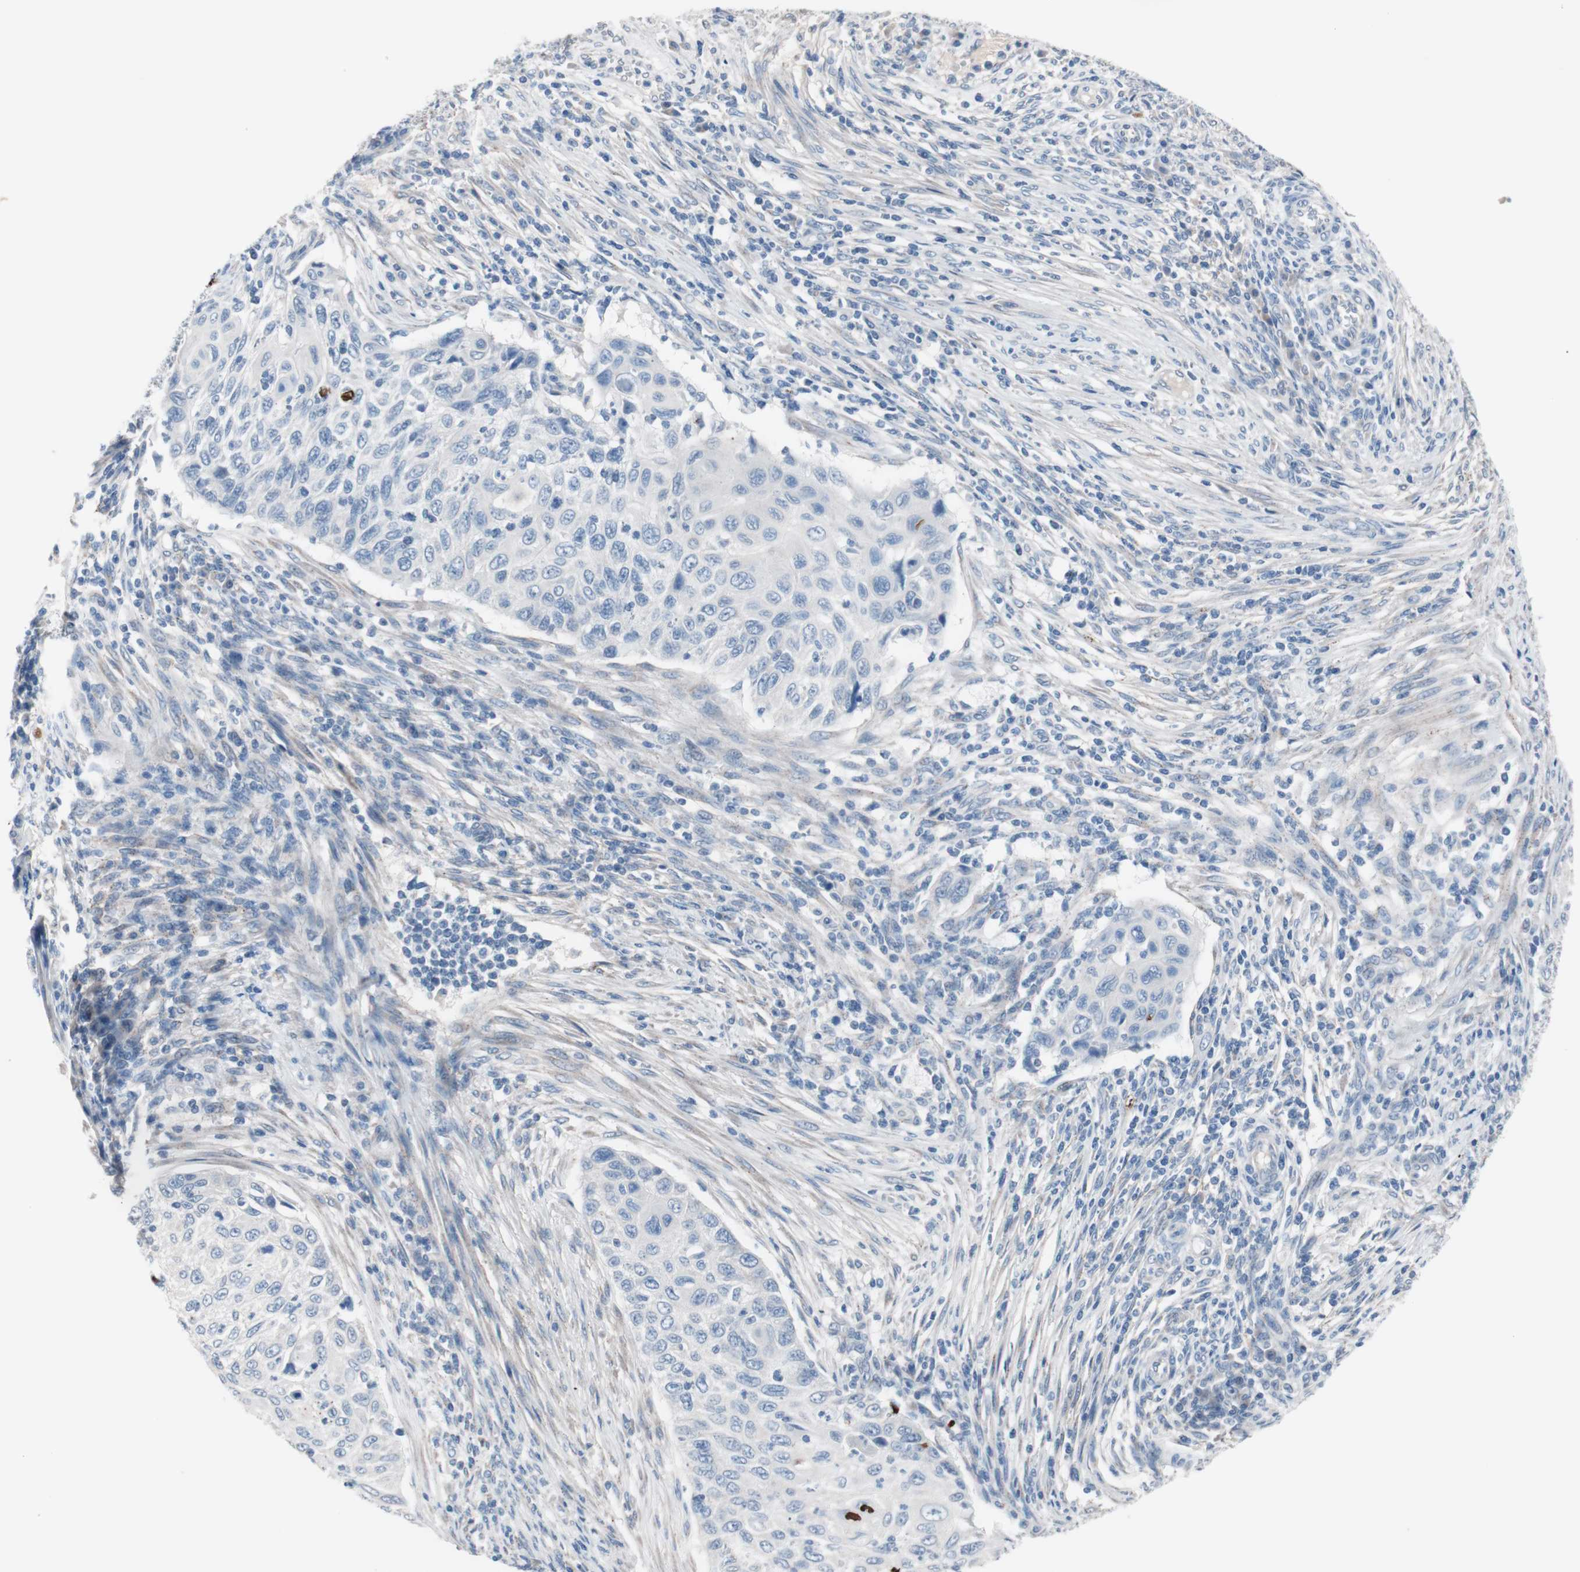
{"staining": {"intensity": "negative", "quantity": "none", "location": "none"}, "tissue": "cervical cancer", "cell_type": "Tumor cells", "image_type": "cancer", "snomed": [{"axis": "morphology", "description": "Squamous cell carcinoma, NOS"}, {"axis": "topography", "description": "Cervix"}], "caption": "Immunohistochemistry (IHC) of squamous cell carcinoma (cervical) shows no staining in tumor cells.", "gene": "ULBP1", "patient": {"sex": "female", "age": 70}}